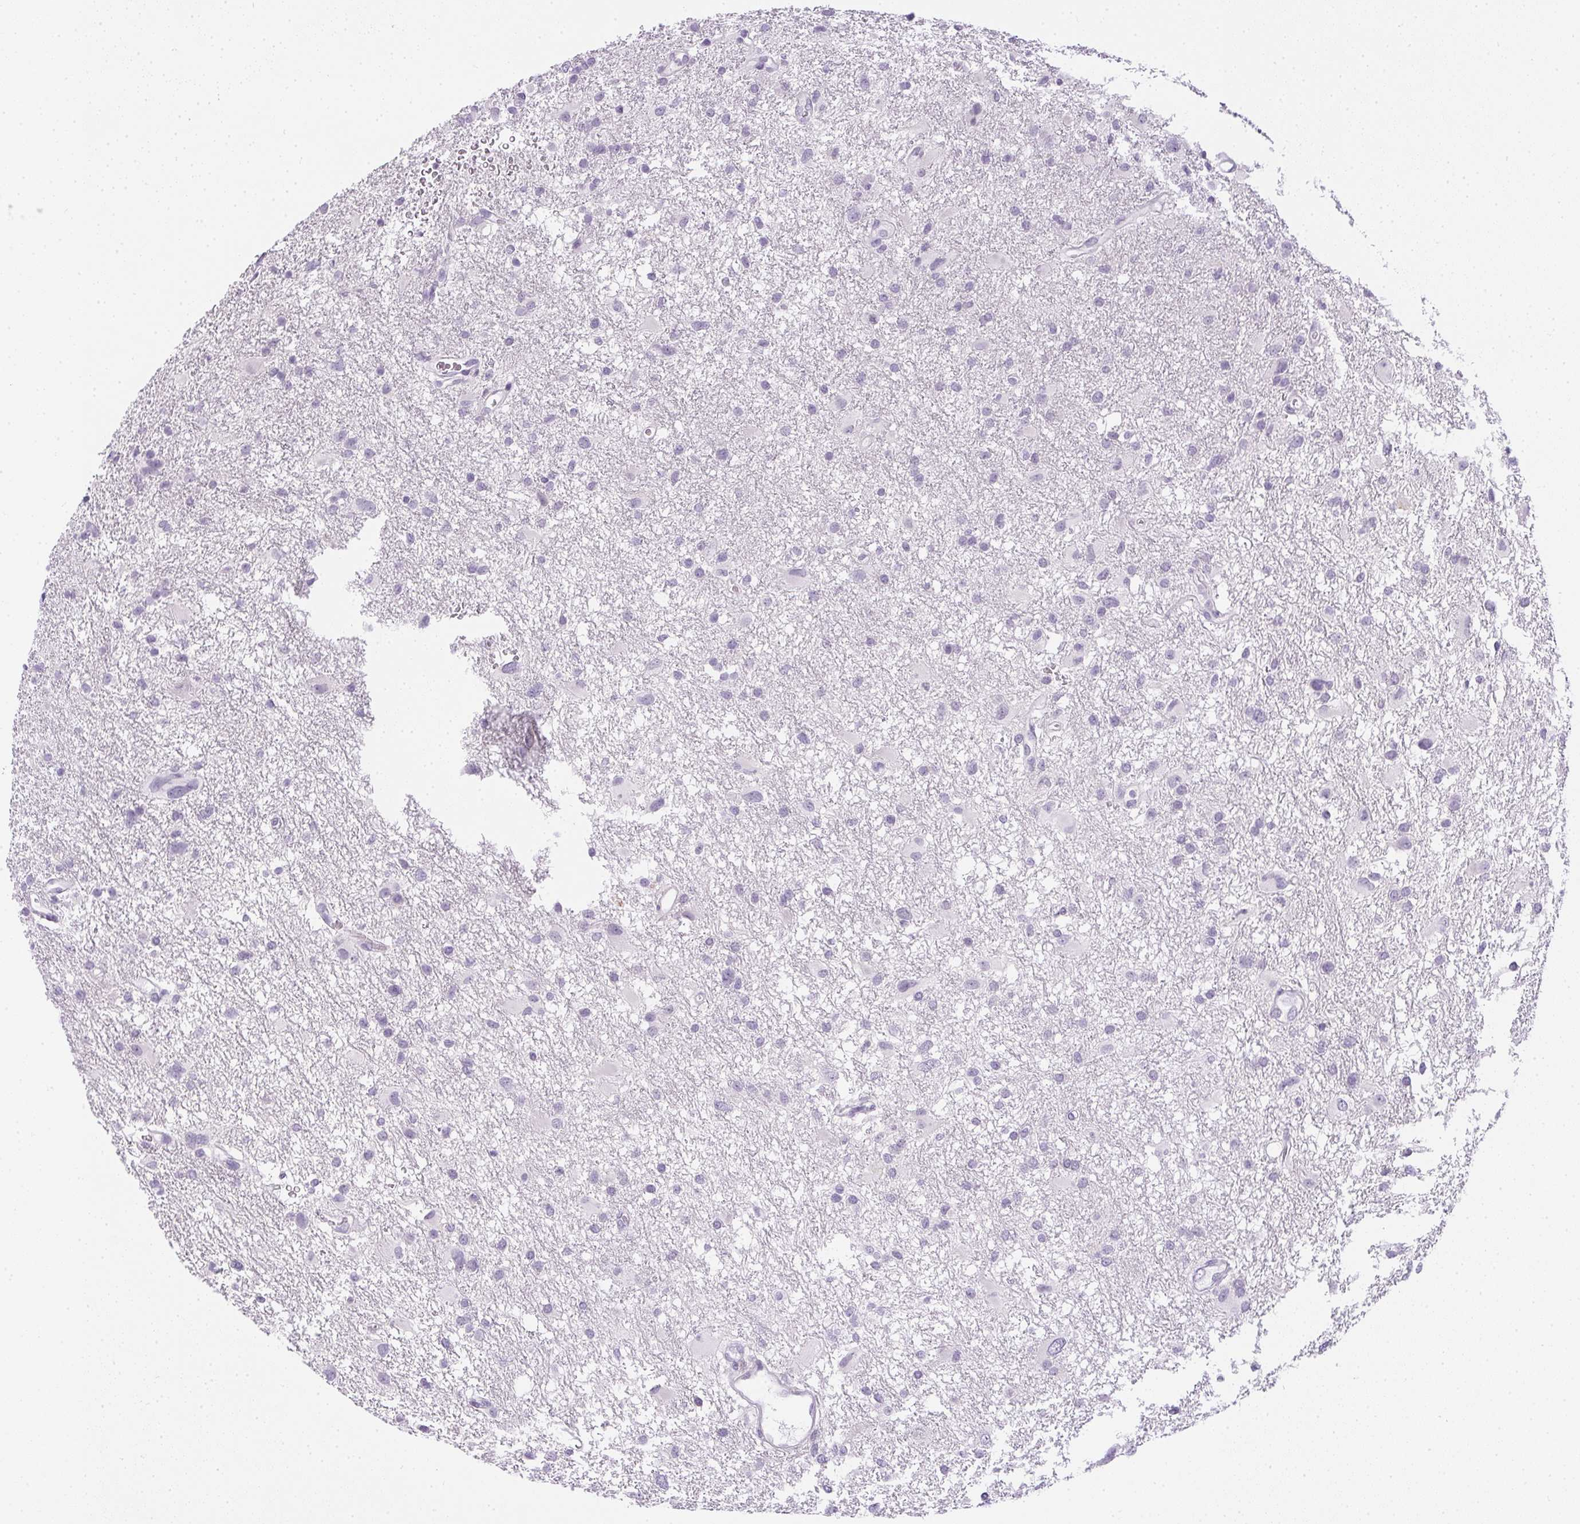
{"staining": {"intensity": "negative", "quantity": "none", "location": "none"}, "tissue": "glioma", "cell_type": "Tumor cells", "image_type": "cancer", "snomed": [{"axis": "morphology", "description": "Glioma, malignant, High grade"}, {"axis": "topography", "description": "Brain"}], "caption": "Human glioma stained for a protein using immunohistochemistry (IHC) exhibits no expression in tumor cells.", "gene": "PPY", "patient": {"sex": "male", "age": 53}}